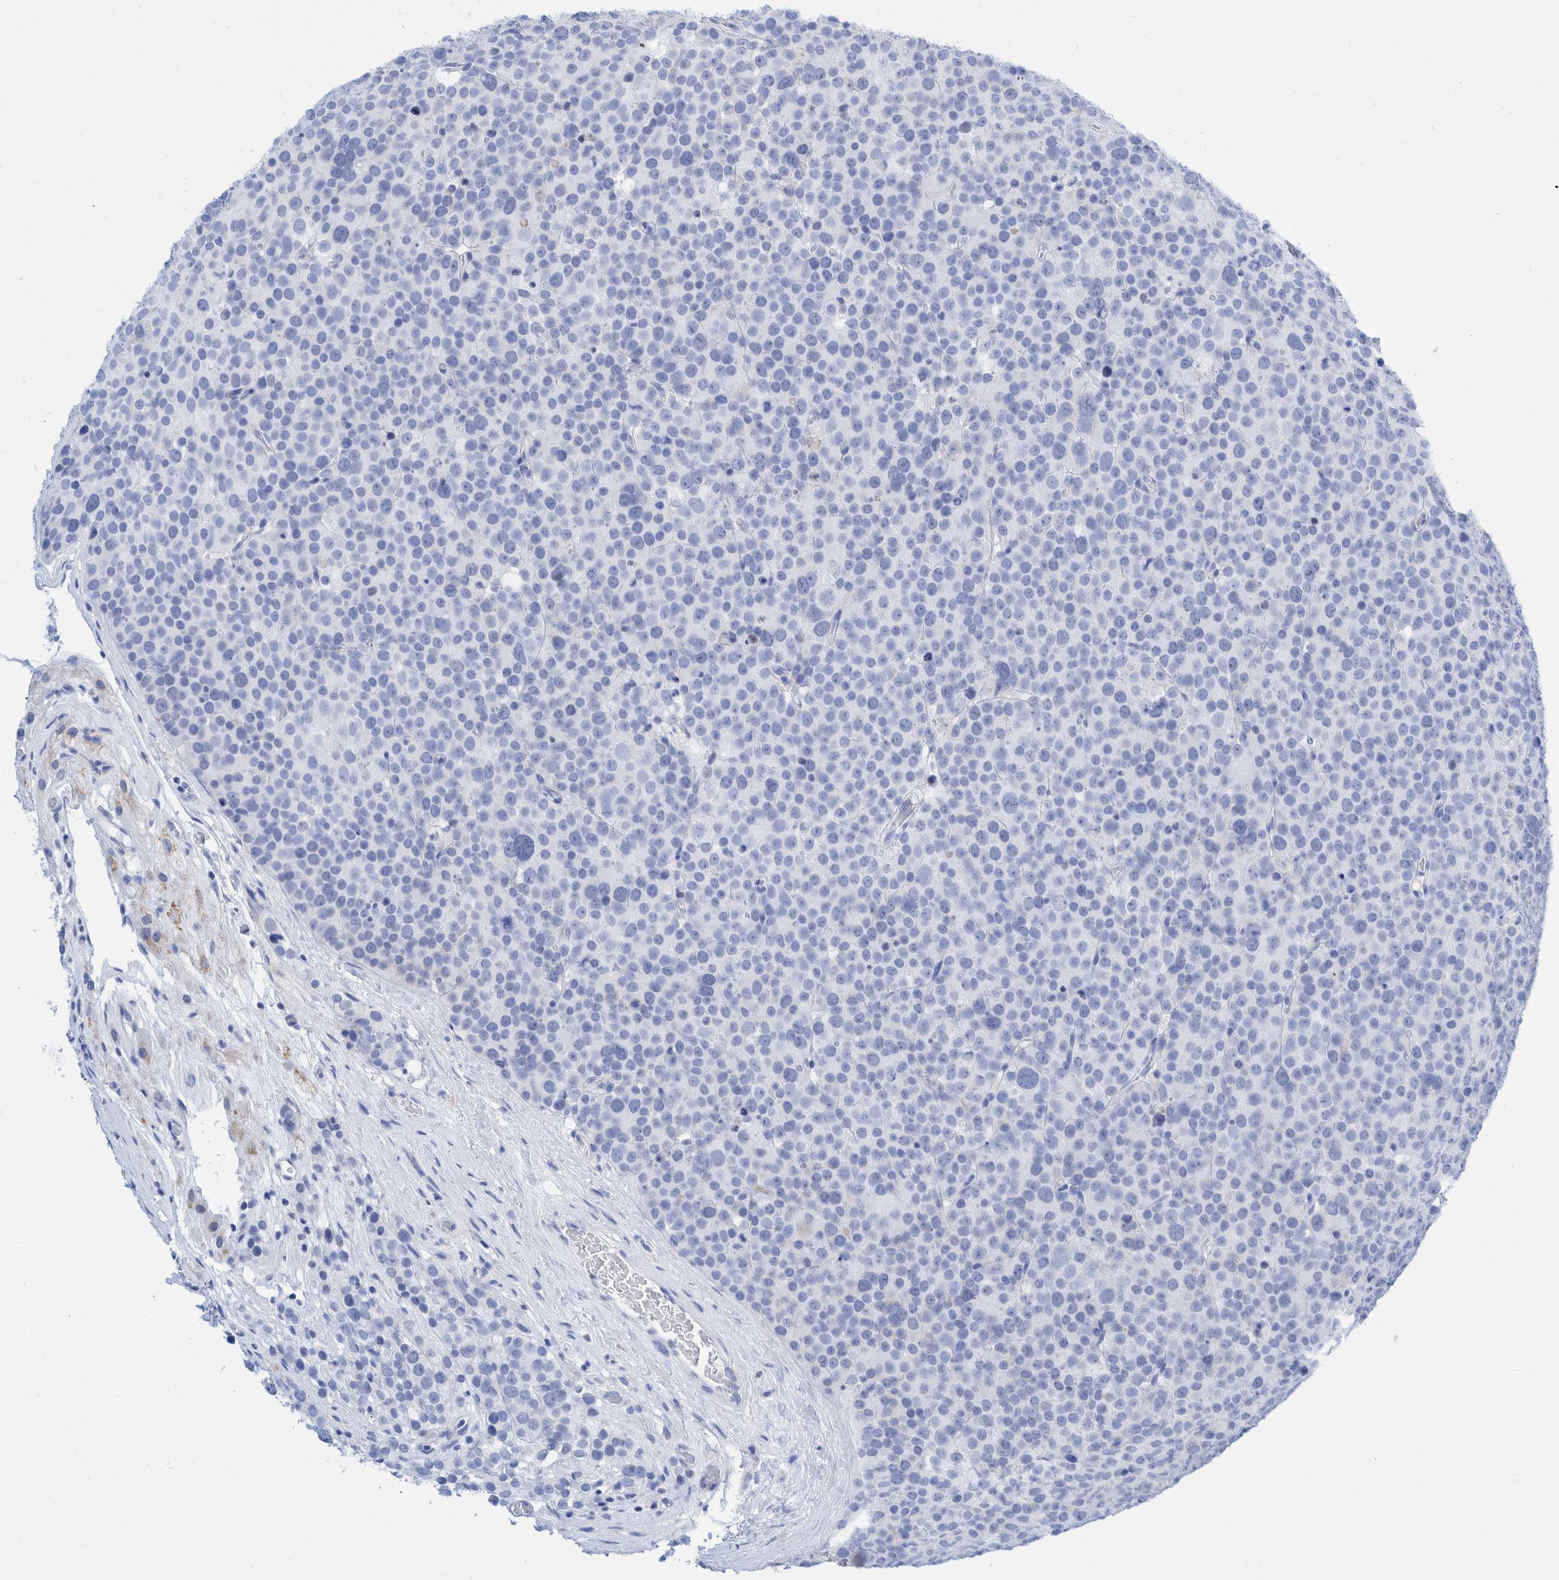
{"staining": {"intensity": "negative", "quantity": "none", "location": "none"}, "tissue": "testis cancer", "cell_type": "Tumor cells", "image_type": "cancer", "snomed": [{"axis": "morphology", "description": "Seminoma, NOS"}, {"axis": "topography", "description": "Testis"}], "caption": "Testis seminoma stained for a protein using immunohistochemistry displays no staining tumor cells.", "gene": "KRT14", "patient": {"sex": "male", "age": 71}}